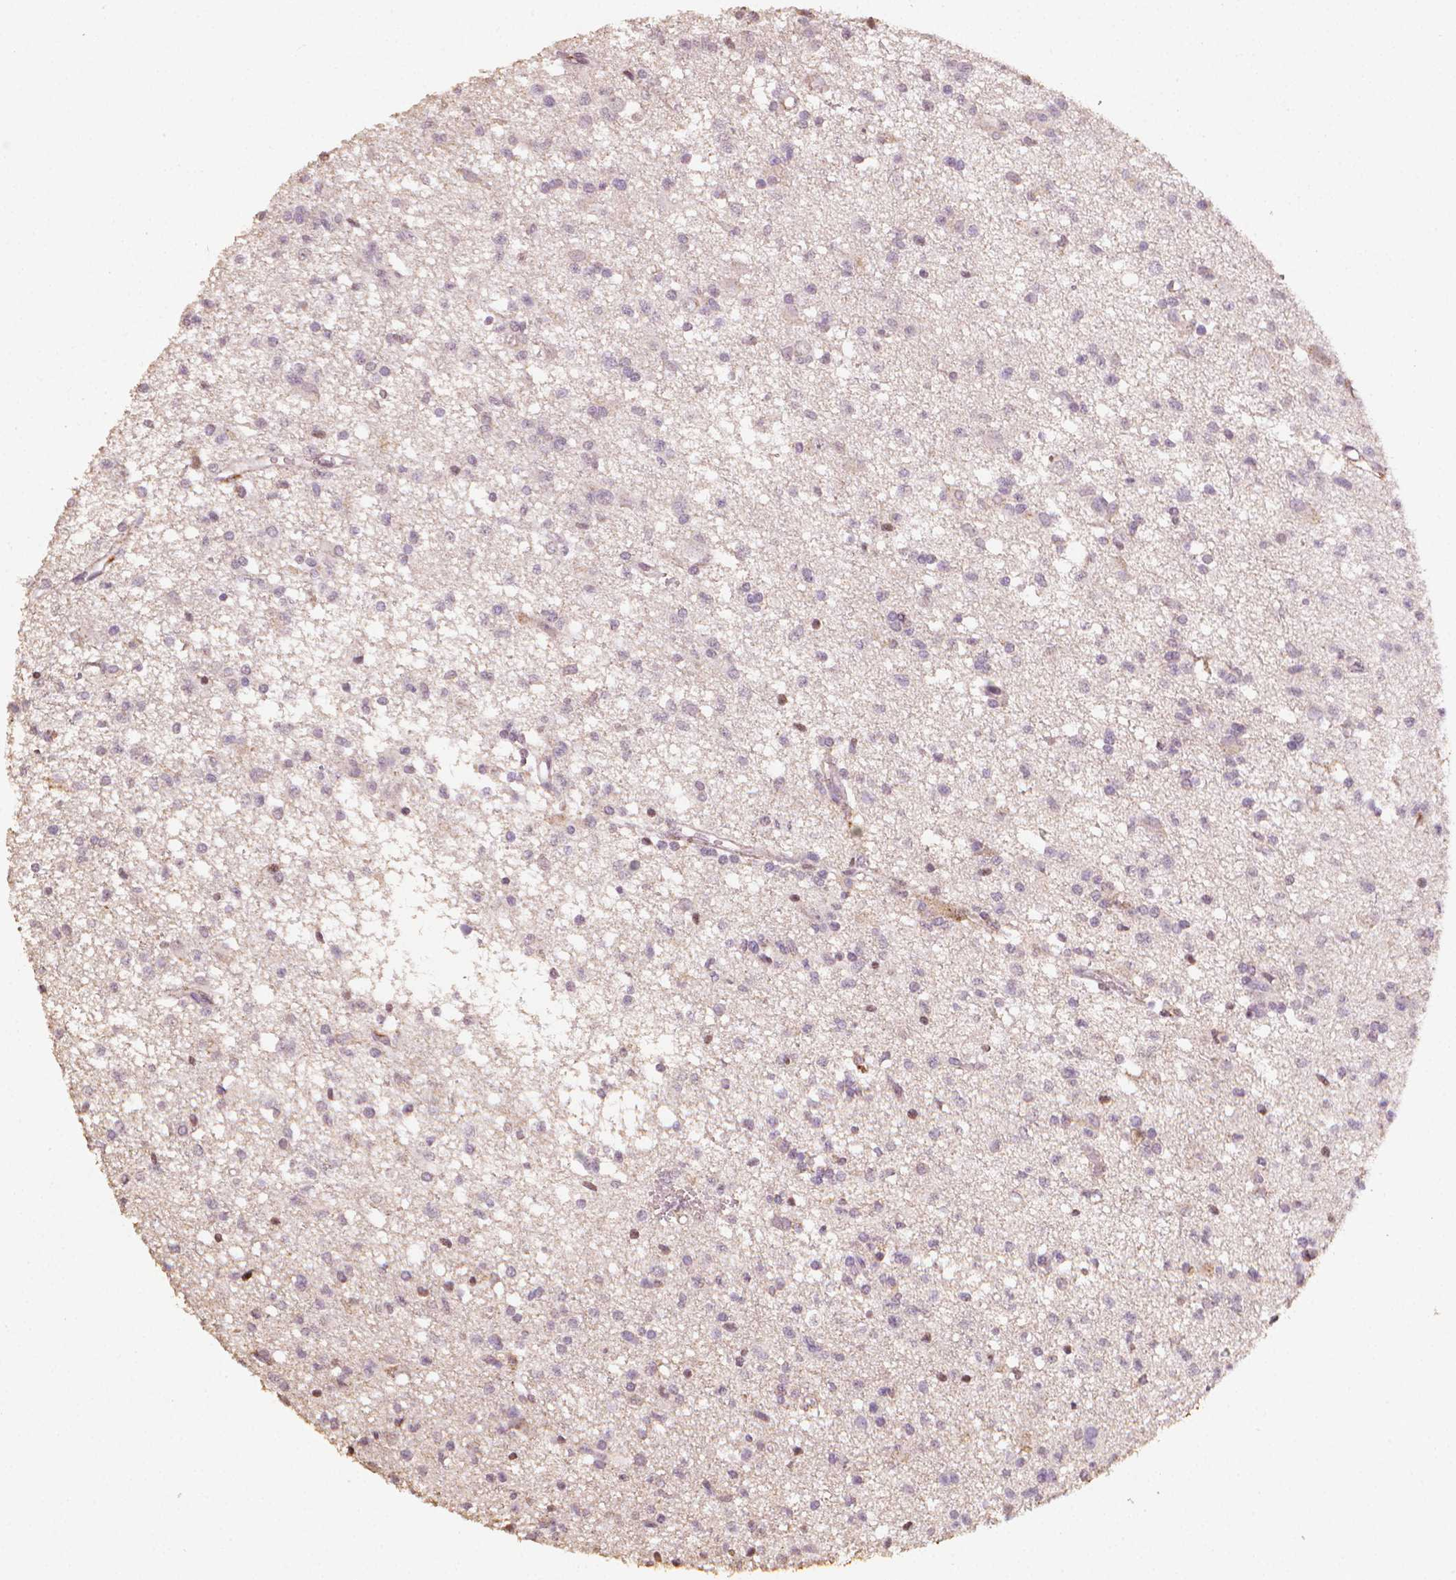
{"staining": {"intensity": "negative", "quantity": "none", "location": "none"}, "tissue": "glioma", "cell_type": "Tumor cells", "image_type": "cancer", "snomed": [{"axis": "morphology", "description": "Glioma, malignant, Low grade"}, {"axis": "topography", "description": "Brain"}], "caption": "Tumor cells are negative for brown protein staining in malignant glioma (low-grade). (Stains: DAB (3,3'-diaminobenzidine) immunohistochemistry (IHC) with hematoxylin counter stain, Microscopy: brightfield microscopy at high magnification).", "gene": "DCN", "patient": {"sex": "male", "age": 64}}